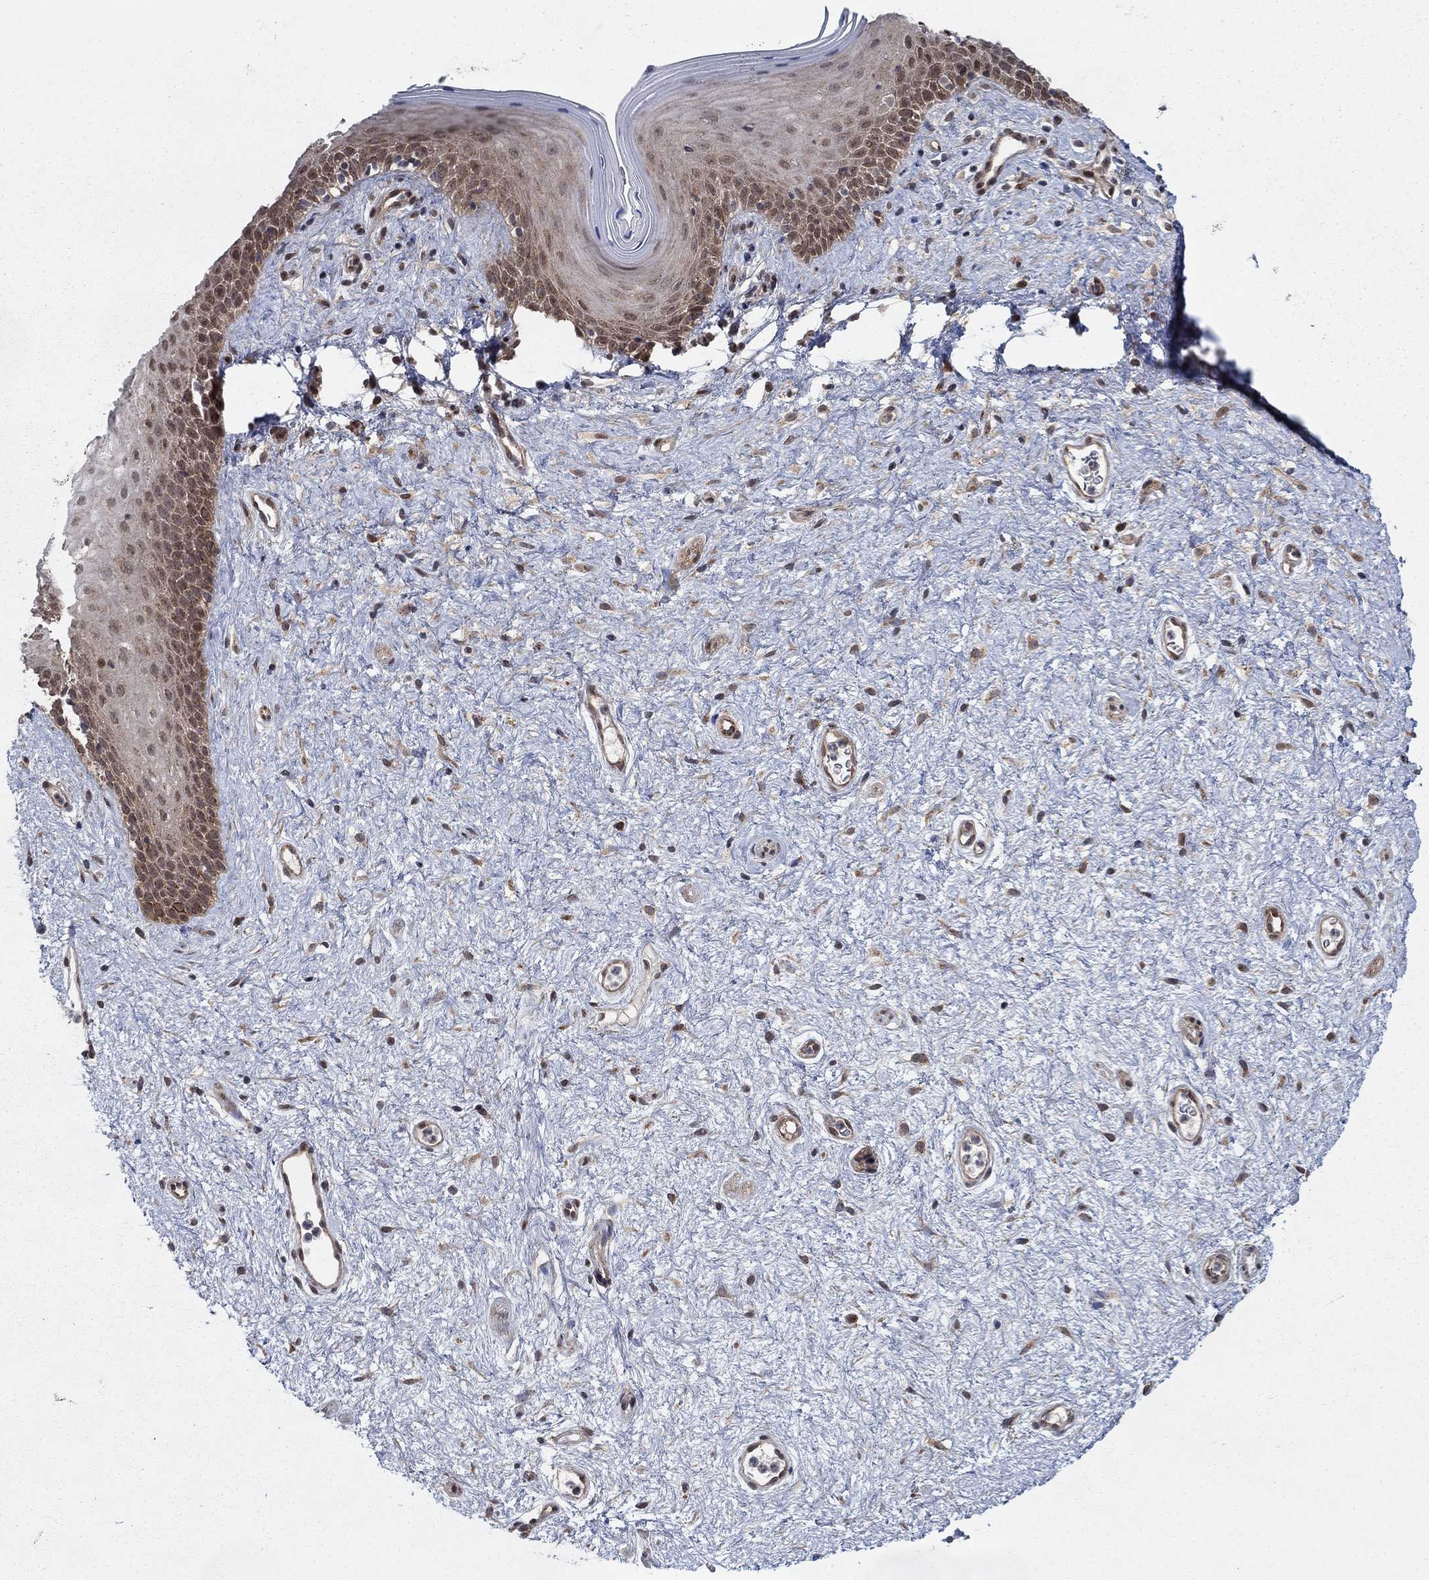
{"staining": {"intensity": "moderate", "quantity": "<25%", "location": "cytoplasmic/membranous,nuclear"}, "tissue": "vagina", "cell_type": "Squamous epithelial cells", "image_type": "normal", "snomed": [{"axis": "morphology", "description": "Normal tissue, NOS"}, {"axis": "topography", "description": "Vagina"}], "caption": "A high-resolution histopathology image shows IHC staining of benign vagina, which shows moderate cytoplasmic/membranous,nuclear expression in about <25% of squamous epithelial cells. The protein of interest is shown in brown color, while the nuclei are stained blue.", "gene": "SH3RF1", "patient": {"sex": "female", "age": 47}}